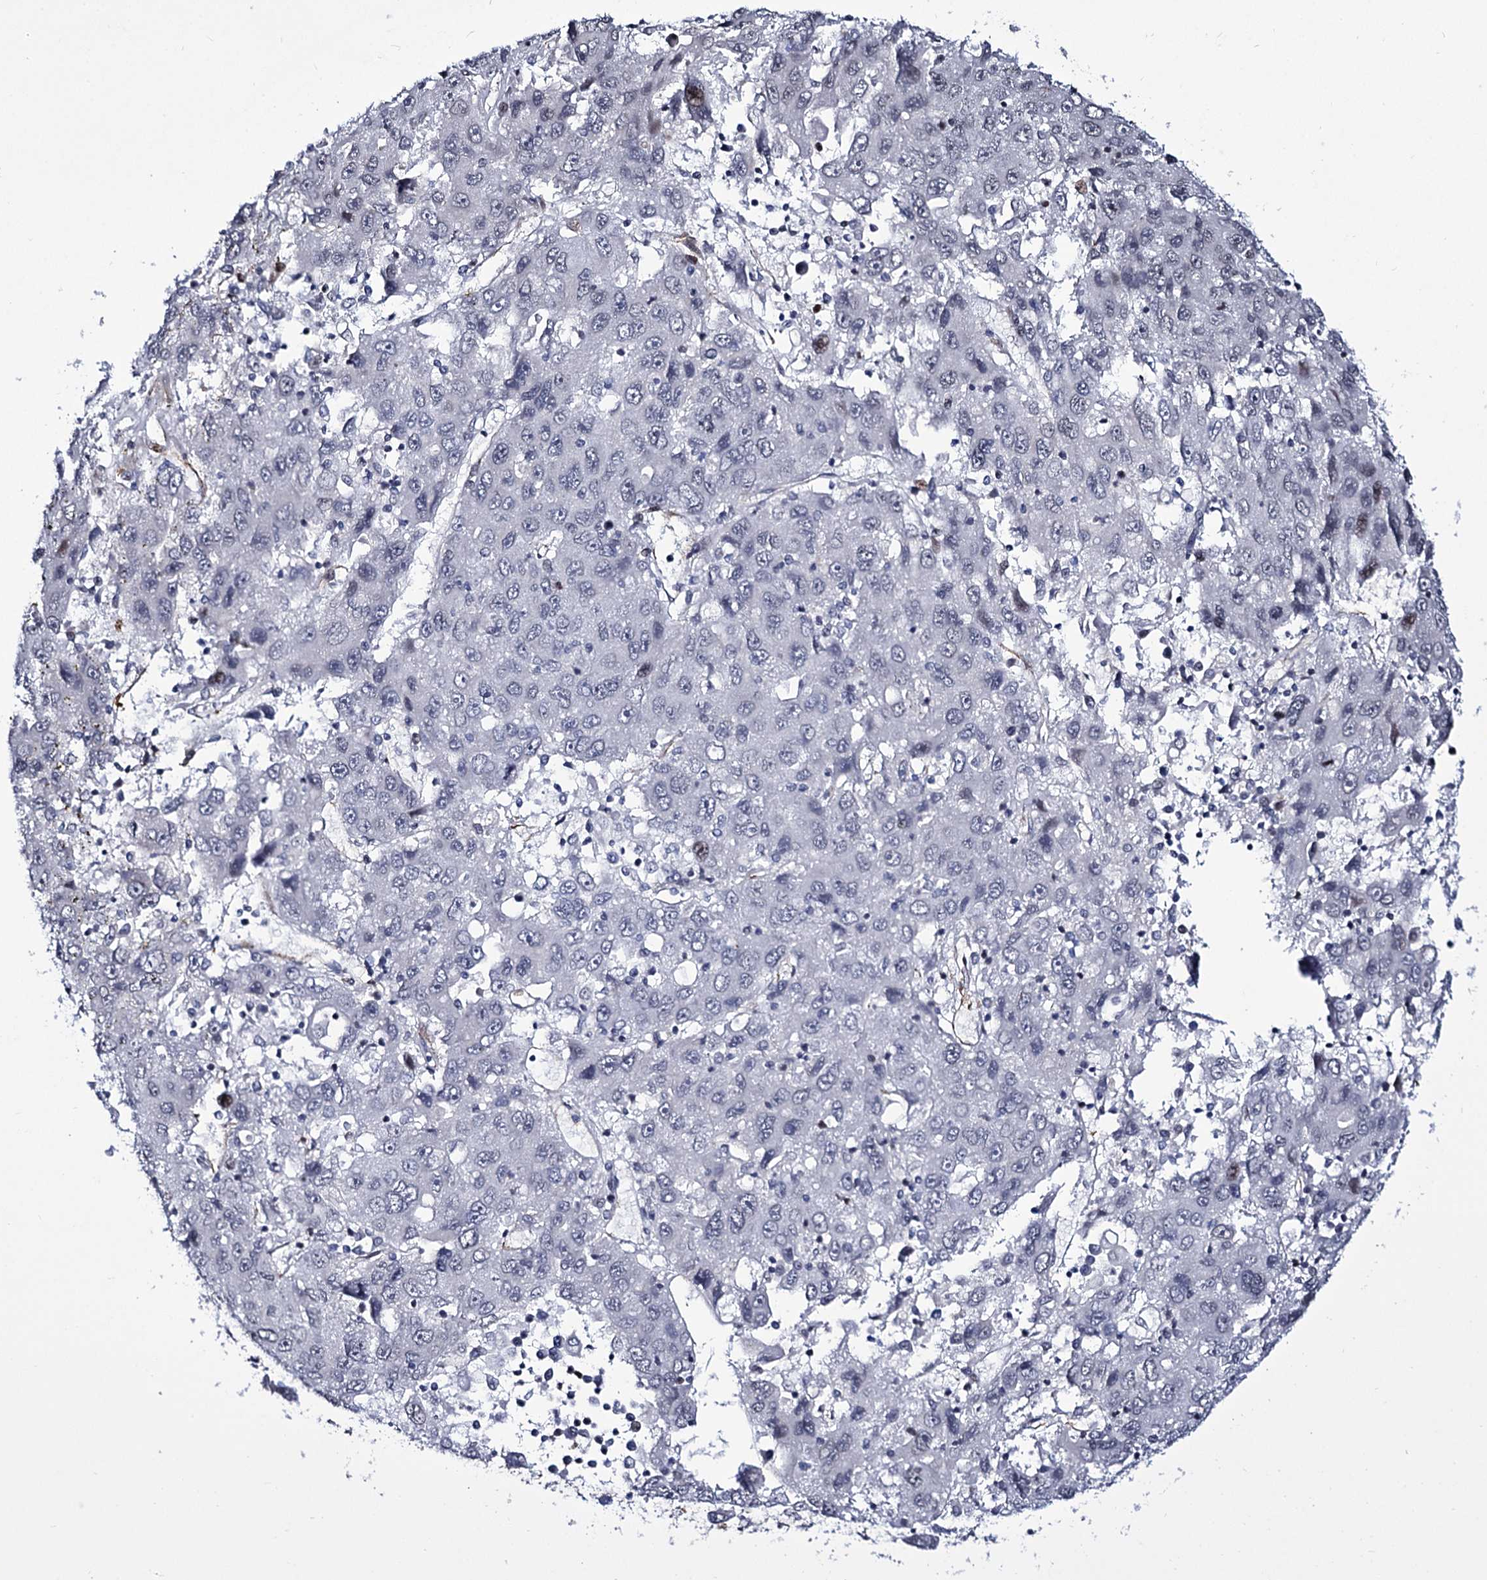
{"staining": {"intensity": "negative", "quantity": "none", "location": "none"}, "tissue": "liver cancer", "cell_type": "Tumor cells", "image_type": "cancer", "snomed": [{"axis": "morphology", "description": "Carcinoma, Hepatocellular, NOS"}, {"axis": "topography", "description": "Liver"}], "caption": "The micrograph shows no staining of tumor cells in hepatocellular carcinoma (liver).", "gene": "ZC3H12C", "patient": {"sex": "male", "age": 49}}